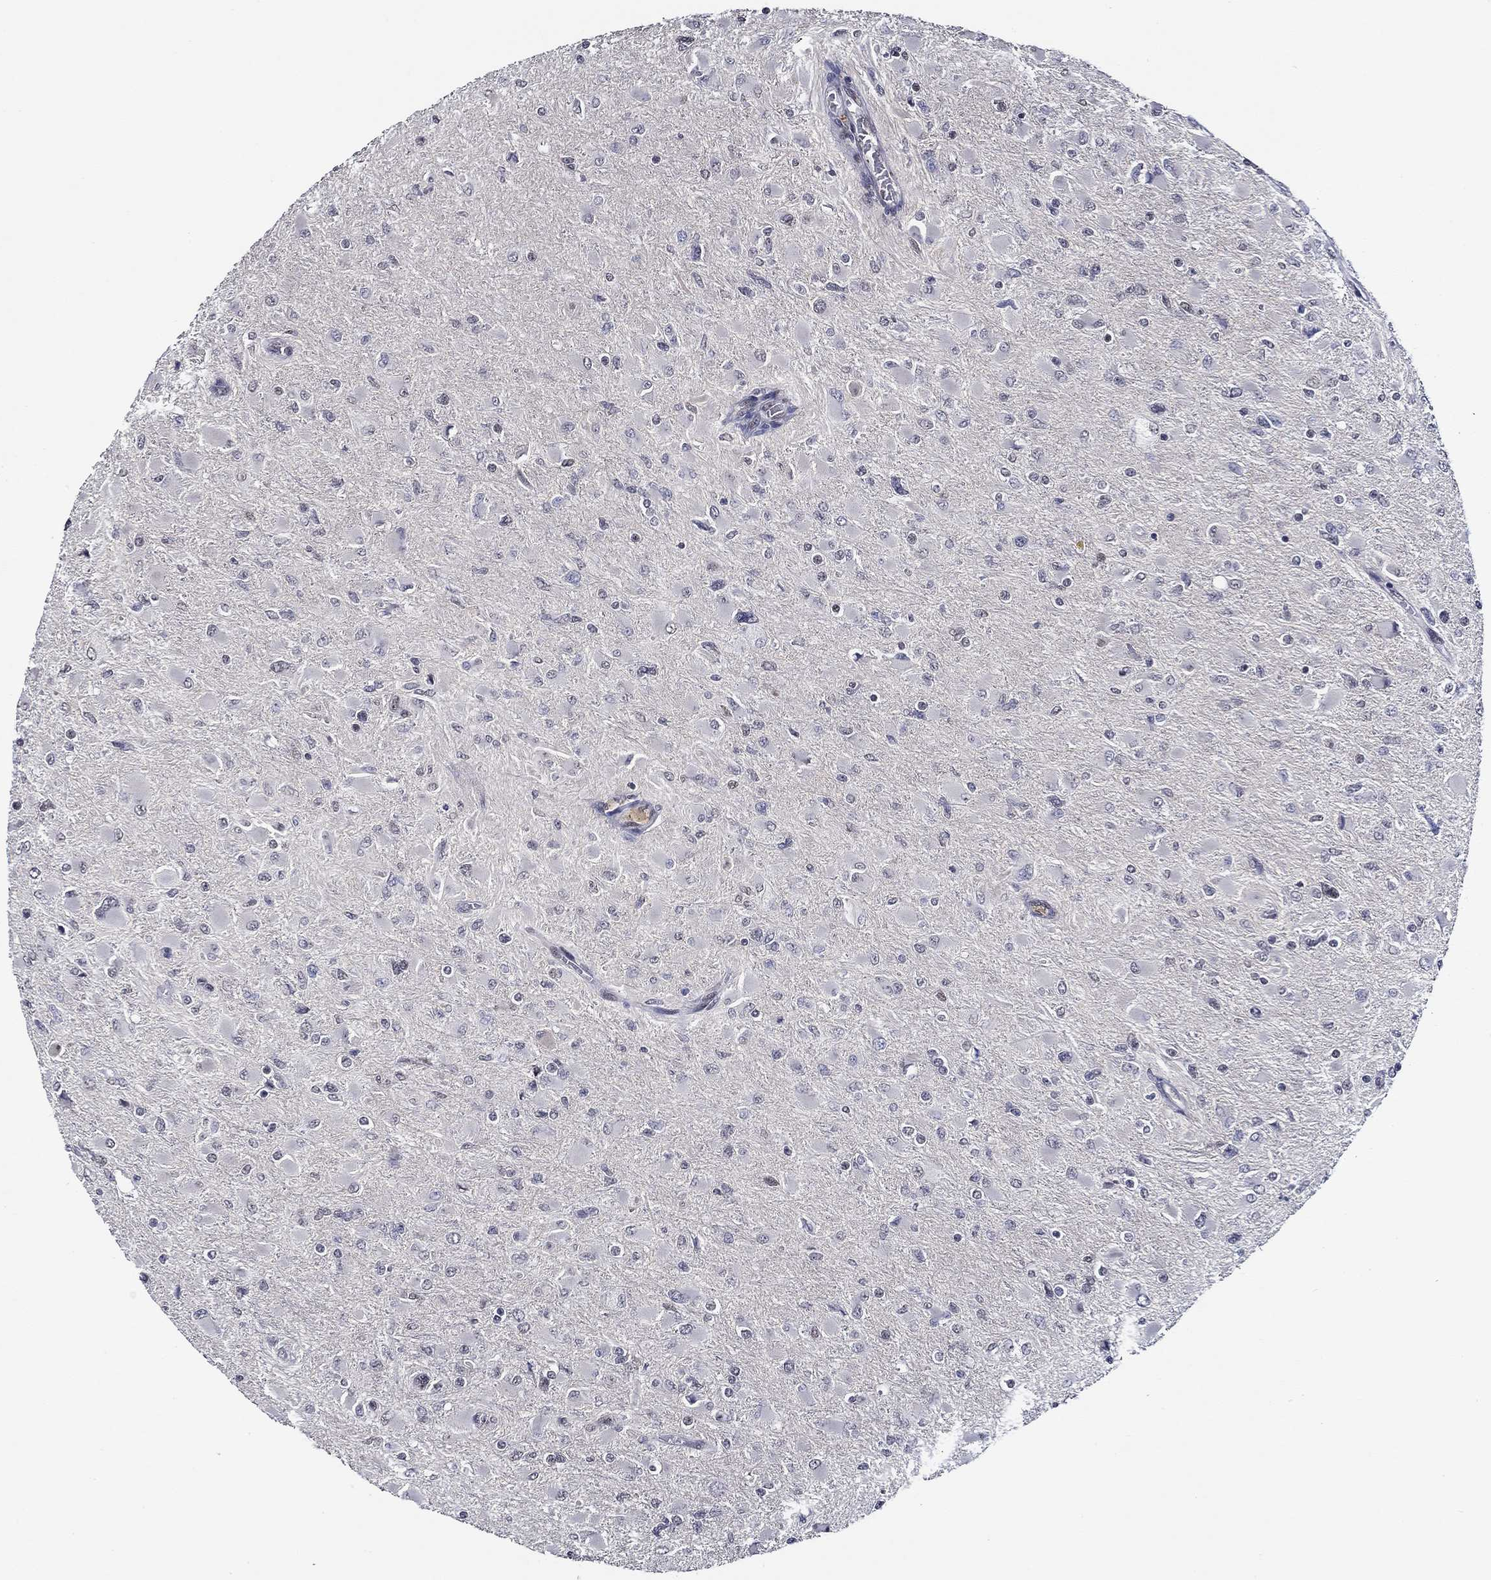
{"staining": {"intensity": "negative", "quantity": "none", "location": "none"}, "tissue": "glioma", "cell_type": "Tumor cells", "image_type": "cancer", "snomed": [{"axis": "morphology", "description": "Glioma, malignant, High grade"}, {"axis": "topography", "description": "Cerebral cortex"}], "caption": "Tumor cells show no significant protein positivity in glioma.", "gene": "GATA2", "patient": {"sex": "female", "age": 36}}